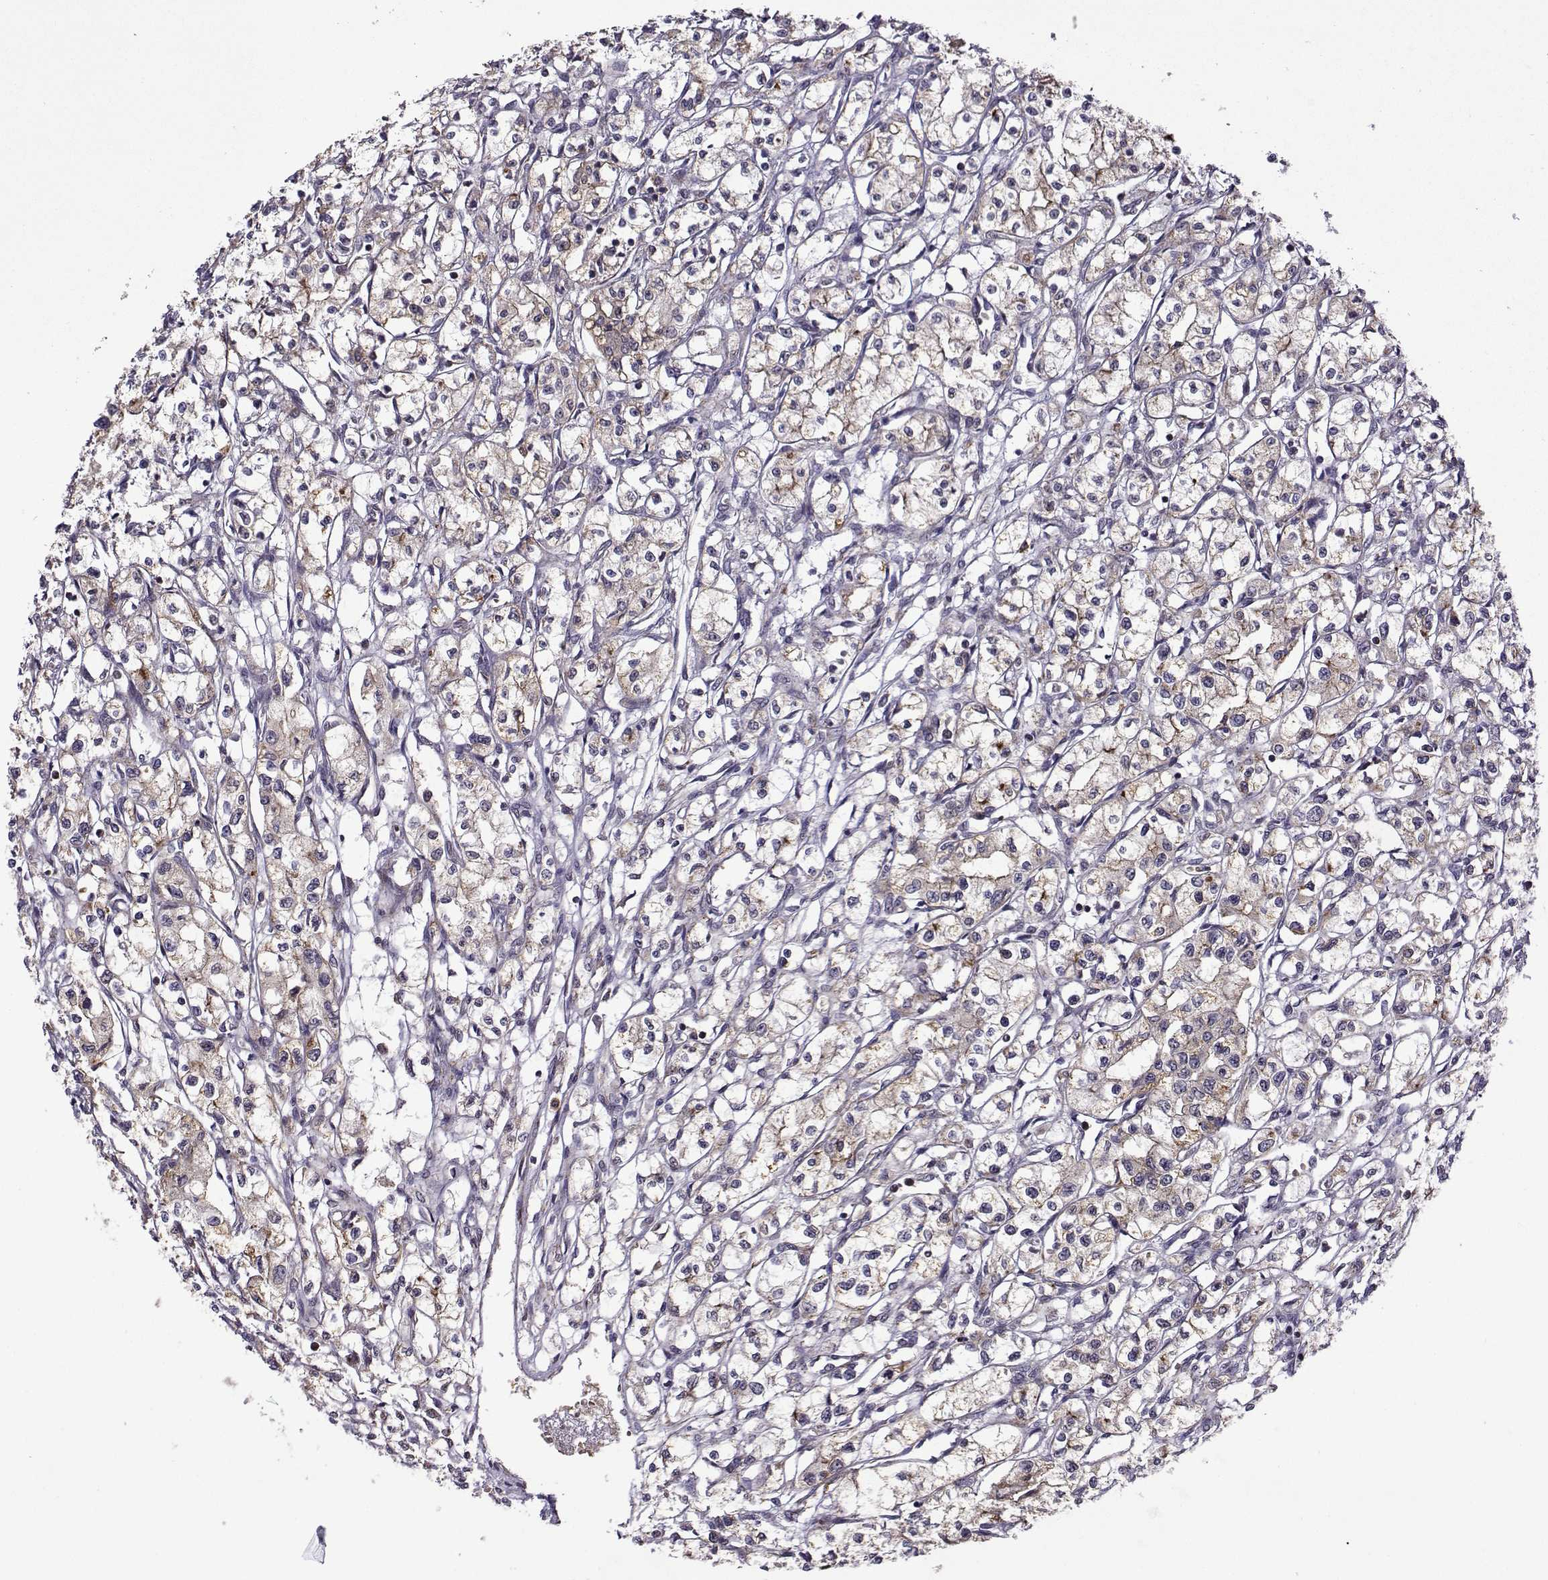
{"staining": {"intensity": "weak", "quantity": "<25%", "location": "cytoplasmic/membranous"}, "tissue": "renal cancer", "cell_type": "Tumor cells", "image_type": "cancer", "snomed": [{"axis": "morphology", "description": "Adenocarcinoma, NOS"}, {"axis": "topography", "description": "Kidney"}], "caption": "Protein analysis of renal adenocarcinoma exhibits no significant expression in tumor cells.", "gene": "TAB2", "patient": {"sex": "male", "age": 56}}